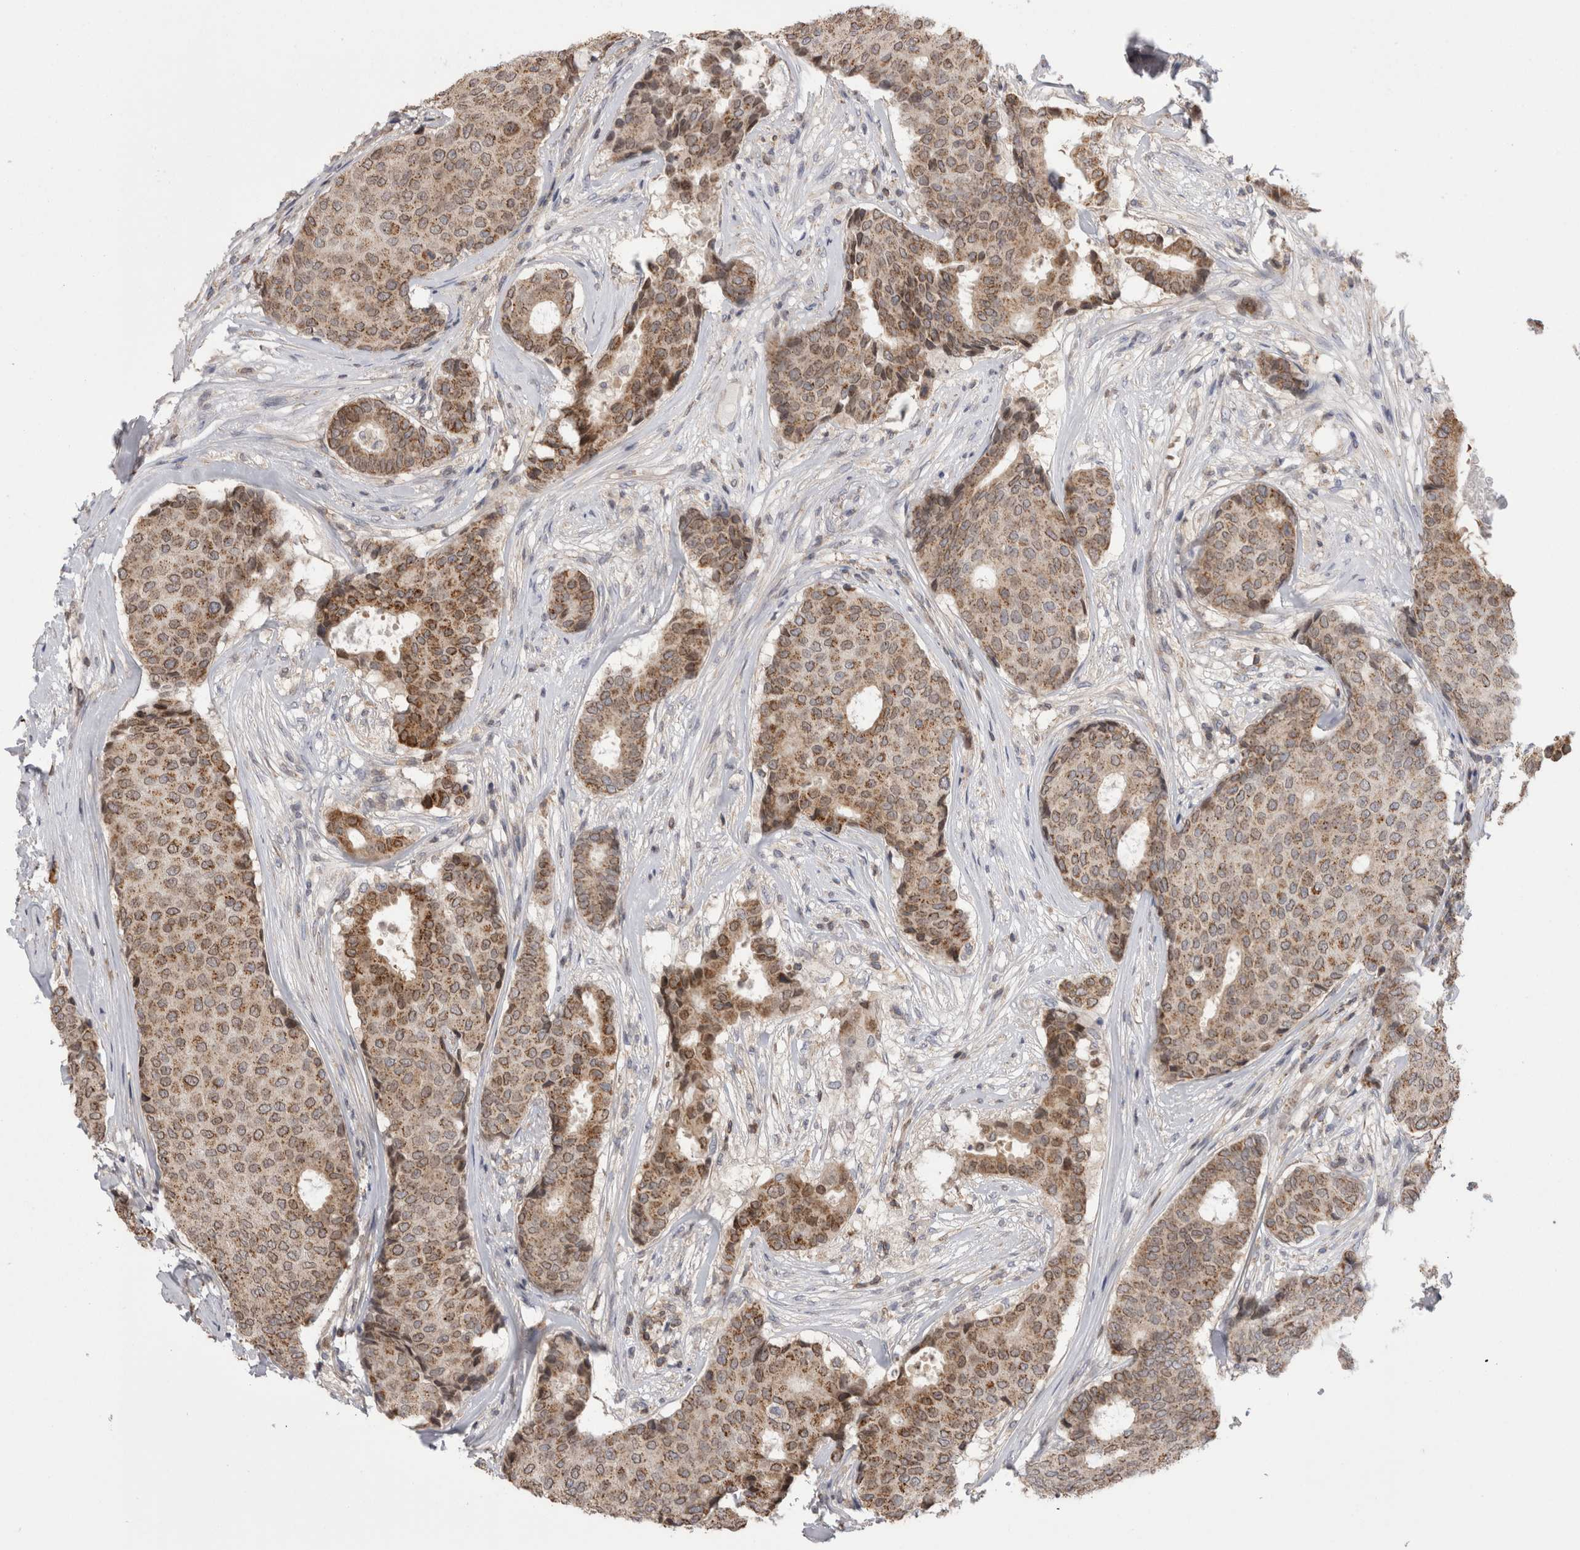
{"staining": {"intensity": "weak", "quantity": ">75%", "location": "cytoplasmic/membranous"}, "tissue": "breast cancer", "cell_type": "Tumor cells", "image_type": "cancer", "snomed": [{"axis": "morphology", "description": "Duct carcinoma"}, {"axis": "topography", "description": "Breast"}], "caption": "Breast cancer stained with DAB IHC shows low levels of weak cytoplasmic/membranous positivity in about >75% of tumor cells. (DAB IHC, brown staining for protein, blue staining for nuclei).", "gene": "DARS2", "patient": {"sex": "female", "age": 75}}